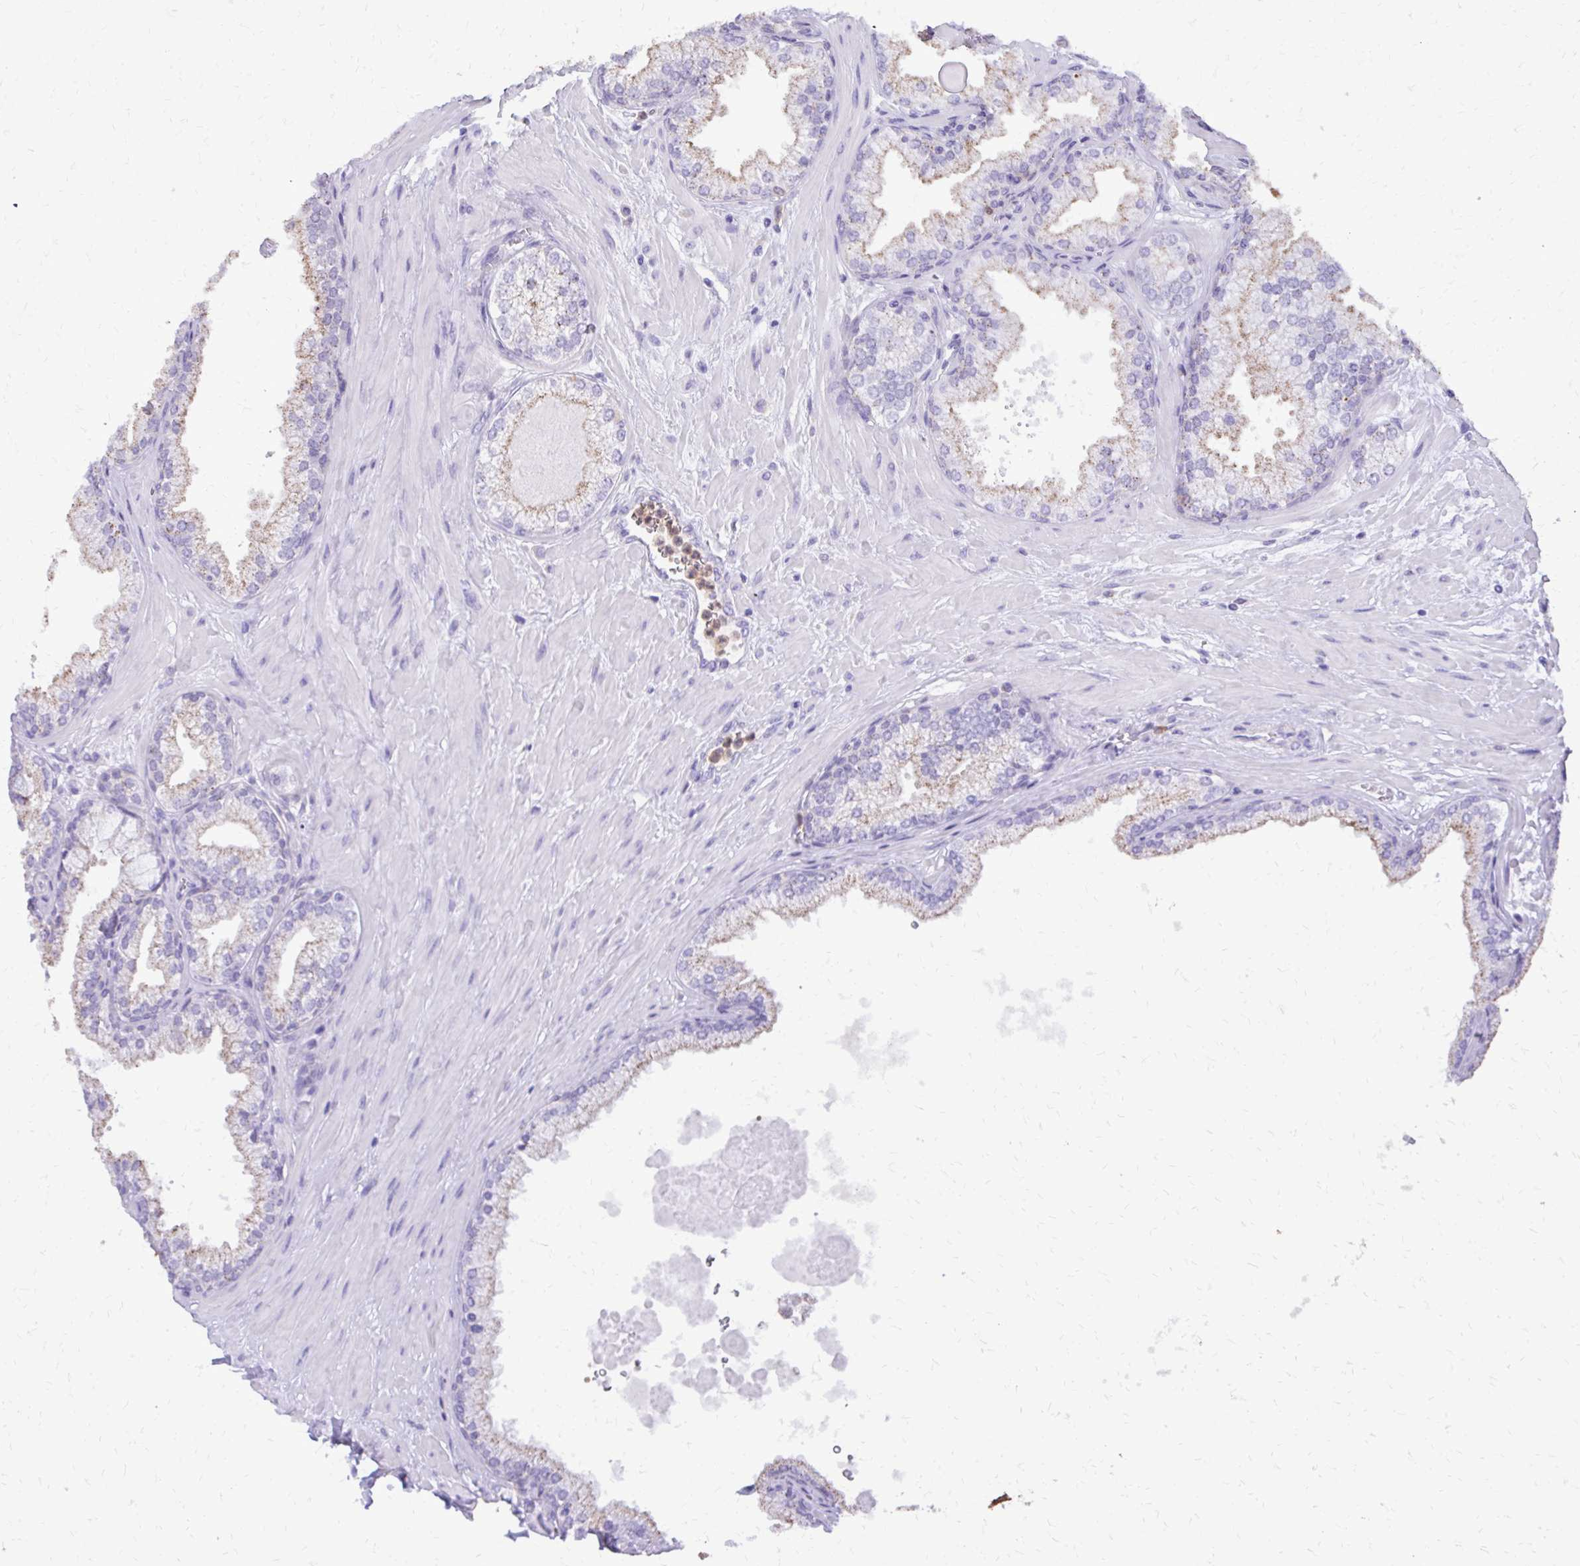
{"staining": {"intensity": "weak", "quantity": "25%-75%", "location": "cytoplasmic/membranous"}, "tissue": "prostate", "cell_type": "Glandular cells", "image_type": "normal", "snomed": [{"axis": "morphology", "description": "Normal tissue, NOS"}, {"axis": "topography", "description": "Prostate"}, {"axis": "topography", "description": "Peripheral nerve tissue"}], "caption": "Glandular cells demonstrate low levels of weak cytoplasmic/membranous staining in approximately 25%-75% of cells in unremarkable human prostate.", "gene": "CAT", "patient": {"sex": "male", "age": 61}}